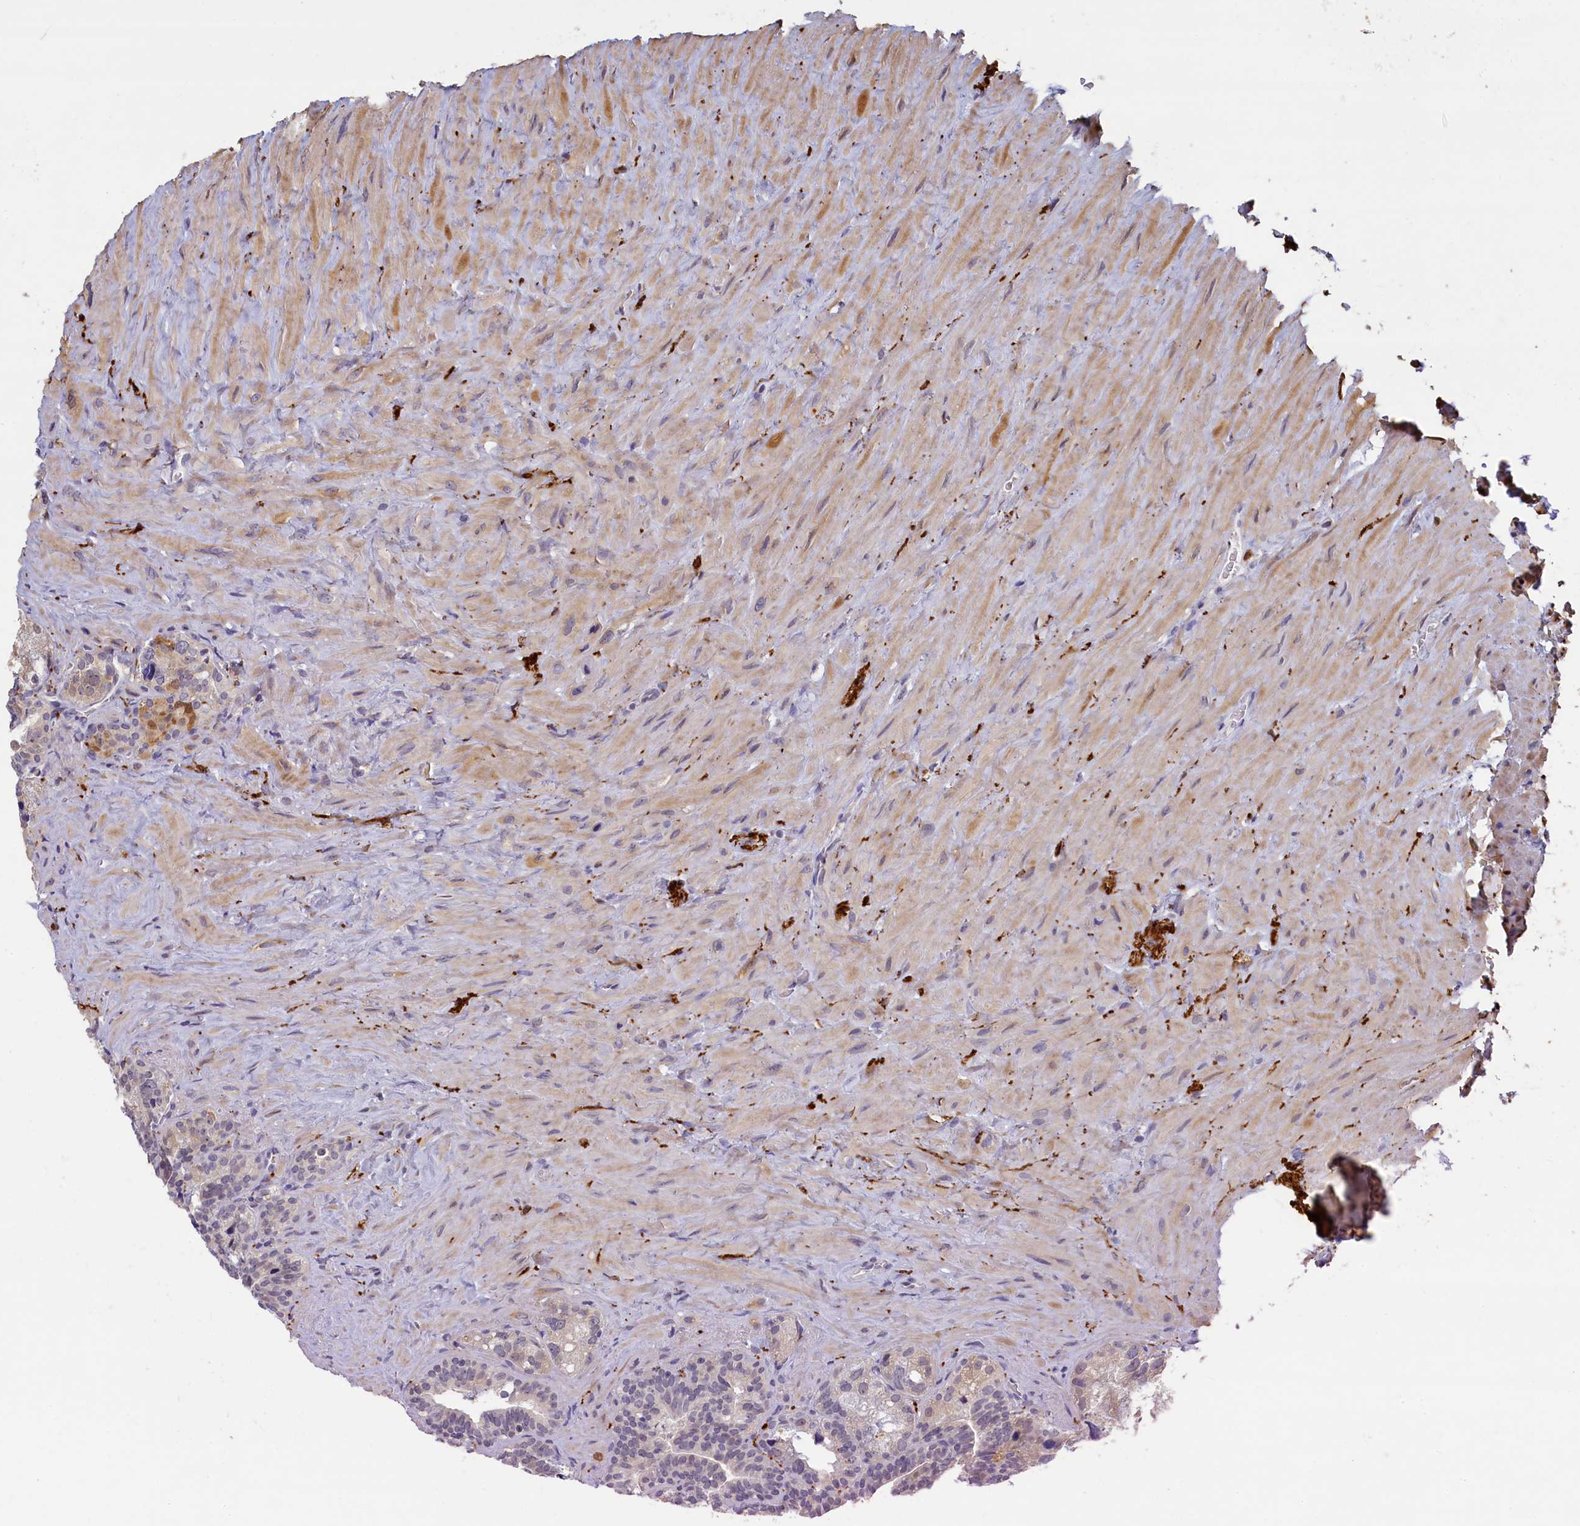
{"staining": {"intensity": "weak", "quantity": "<25%", "location": "cytoplasmic/membranous"}, "tissue": "seminal vesicle", "cell_type": "Glandular cells", "image_type": "normal", "snomed": [{"axis": "morphology", "description": "Normal tissue, NOS"}, {"axis": "topography", "description": "Seminal veicle"}], "caption": "A histopathology image of human seminal vesicle is negative for staining in glandular cells. (DAB (3,3'-diaminobenzidine) IHC with hematoxylin counter stain).", "gene": "UCHL3", "patient": {"sex": "male", "age": 68}}